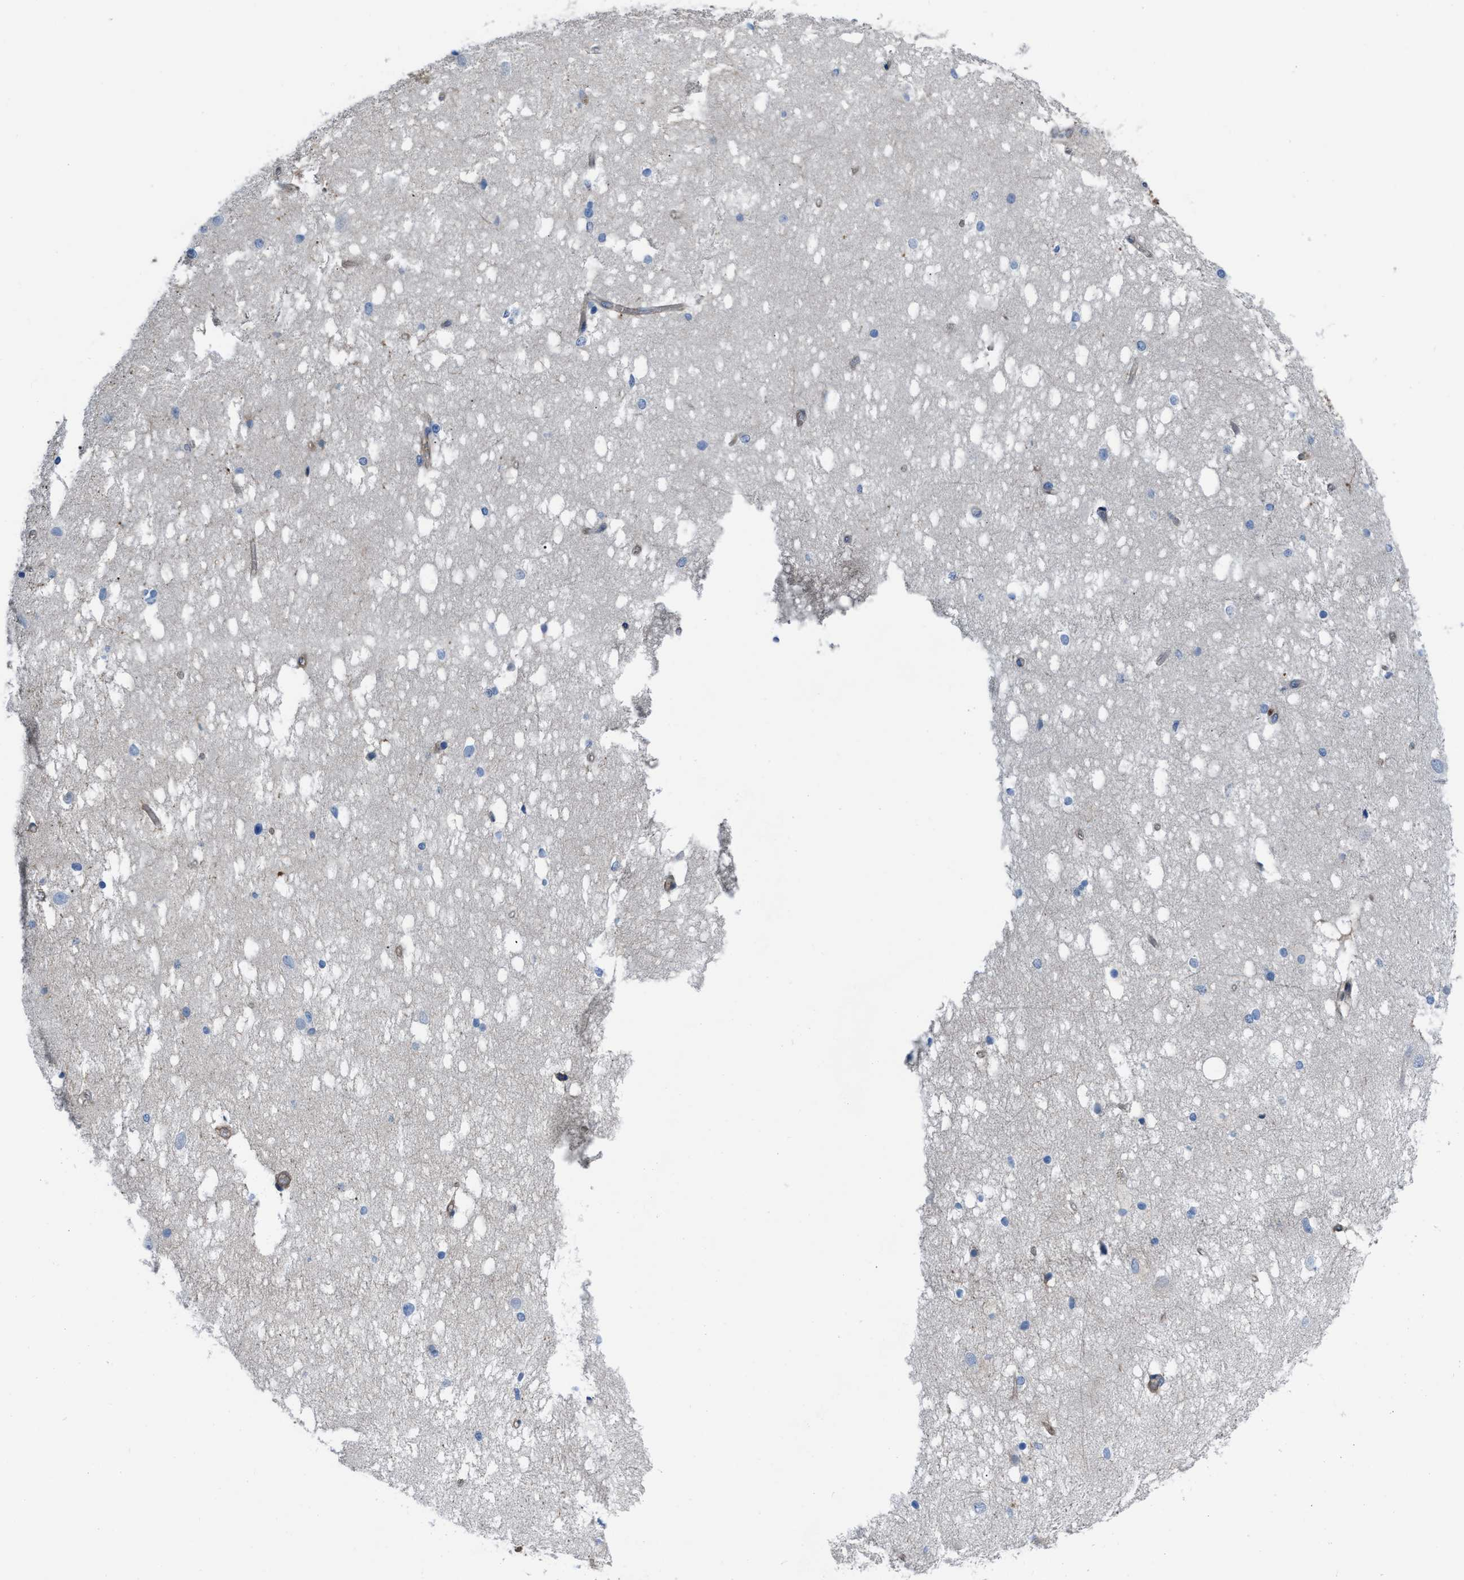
{"staining": {"intensity": "negative", "quantity": "none", "location": "none"}, "tissue": "hippocampus", "cell_type": "Glial cells", "image_type": "normal", "snomed": [{"axis": "morphology", "description": "Normal tissue, NOS"}, {"axis": "topography", "description": "Hippocampus"}], "caption": "Glial cells are negative for brown protein staining in normal hippocampus. (Stains: DAB (3,3'-diaminobenzidine) immunohistochemistry (IHC) with hematoxylin counter stain, Microscopy: brightfield microscopy at high magnification).", "gene": "TRIOBP", "patient": {"sex": "female", "age": 19}}